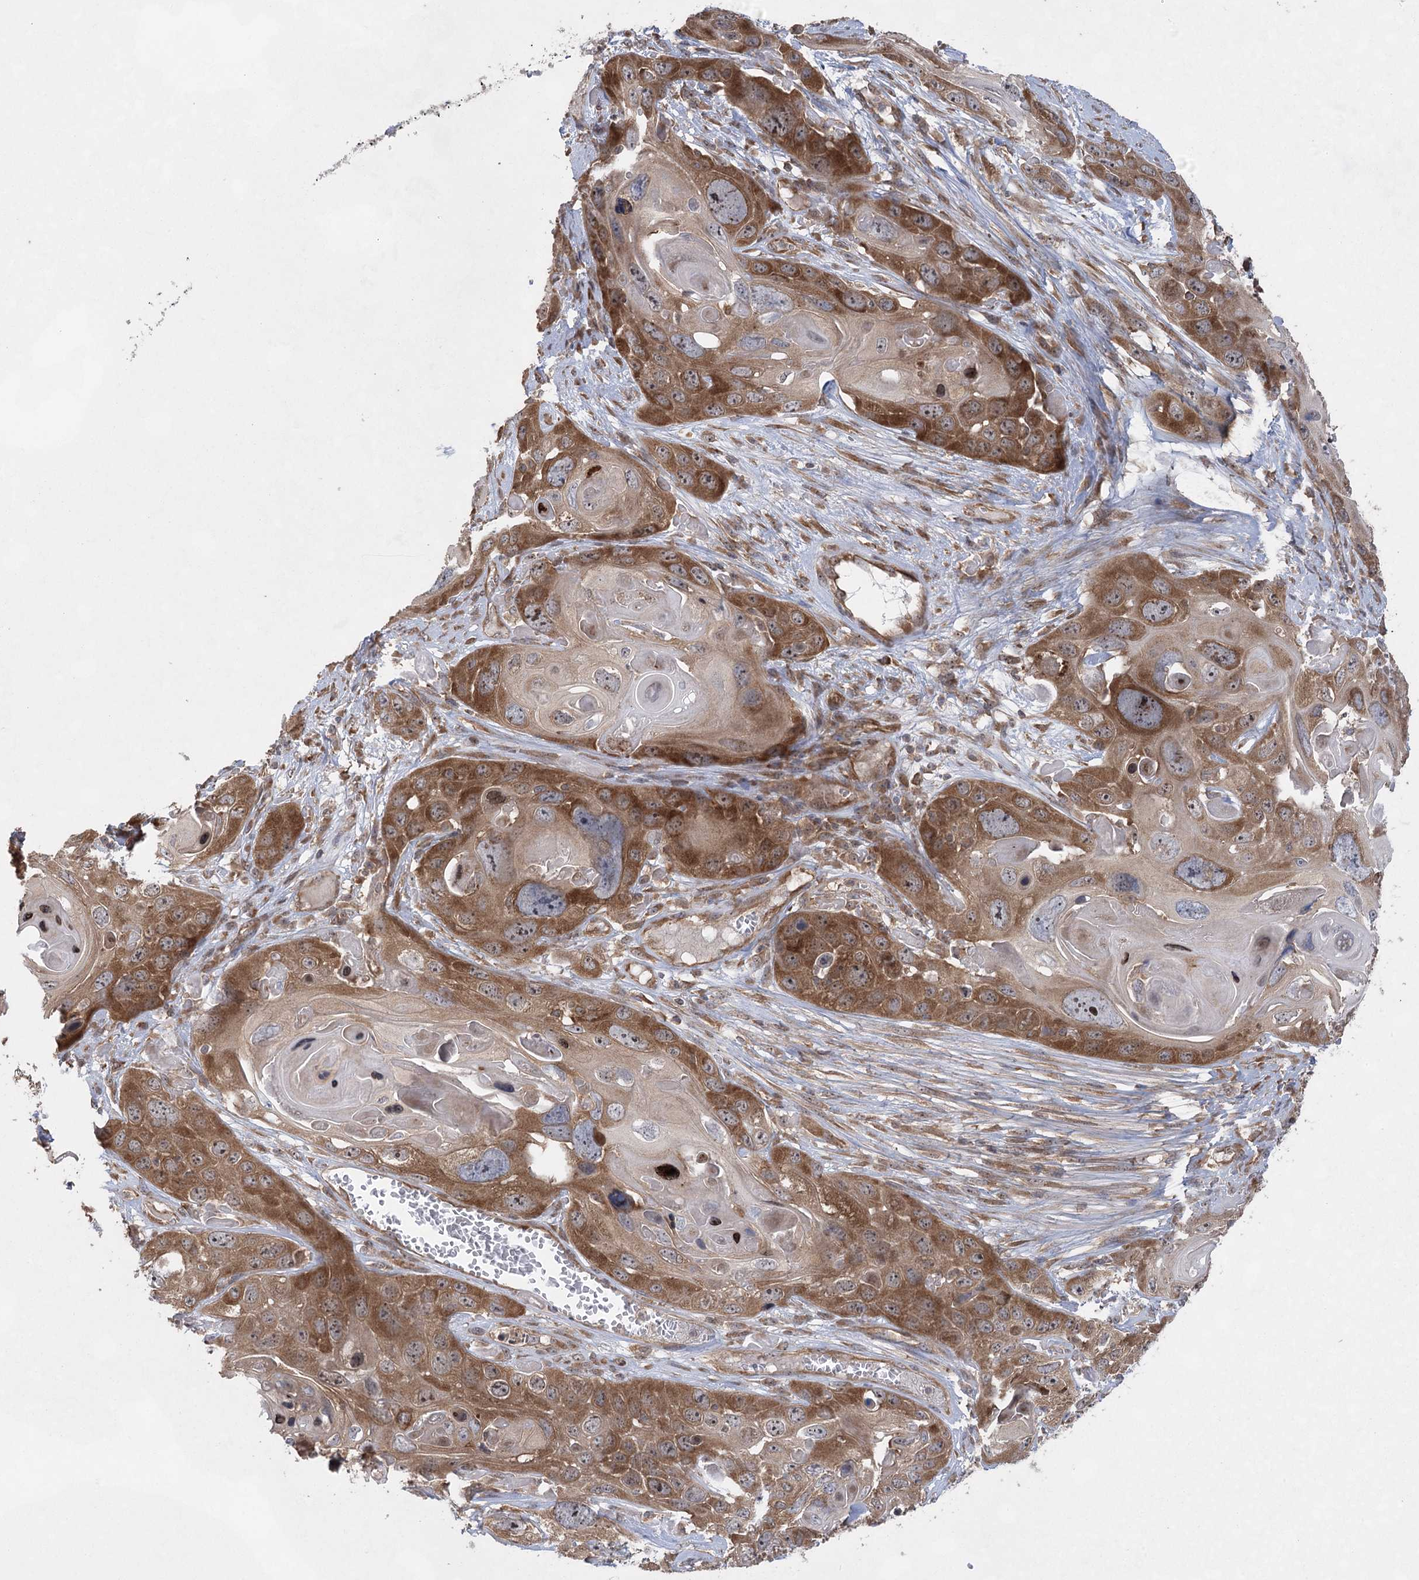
{"staining": {"intensity": "moderate", "quantity": ">75%", "location": "cytoplasmic/membranous,nuclear"}, "tissue": "skin cancer", "cell_type": "Tumor cells", "image_type": "cancer", "snomed": [{"axis": "morphology", "description": "Squamous cell carcinoma, NOS"}, {"axis": "topography", "description": "Skin"}], "caption": "Protein analysis of skin cancer tissue shows moderate cytoplasmic/membranous and nuclear positivity in about >75% of tumor cells.", "gene": "EIF3A", "patient": {"sex": "male", "age": 55}}